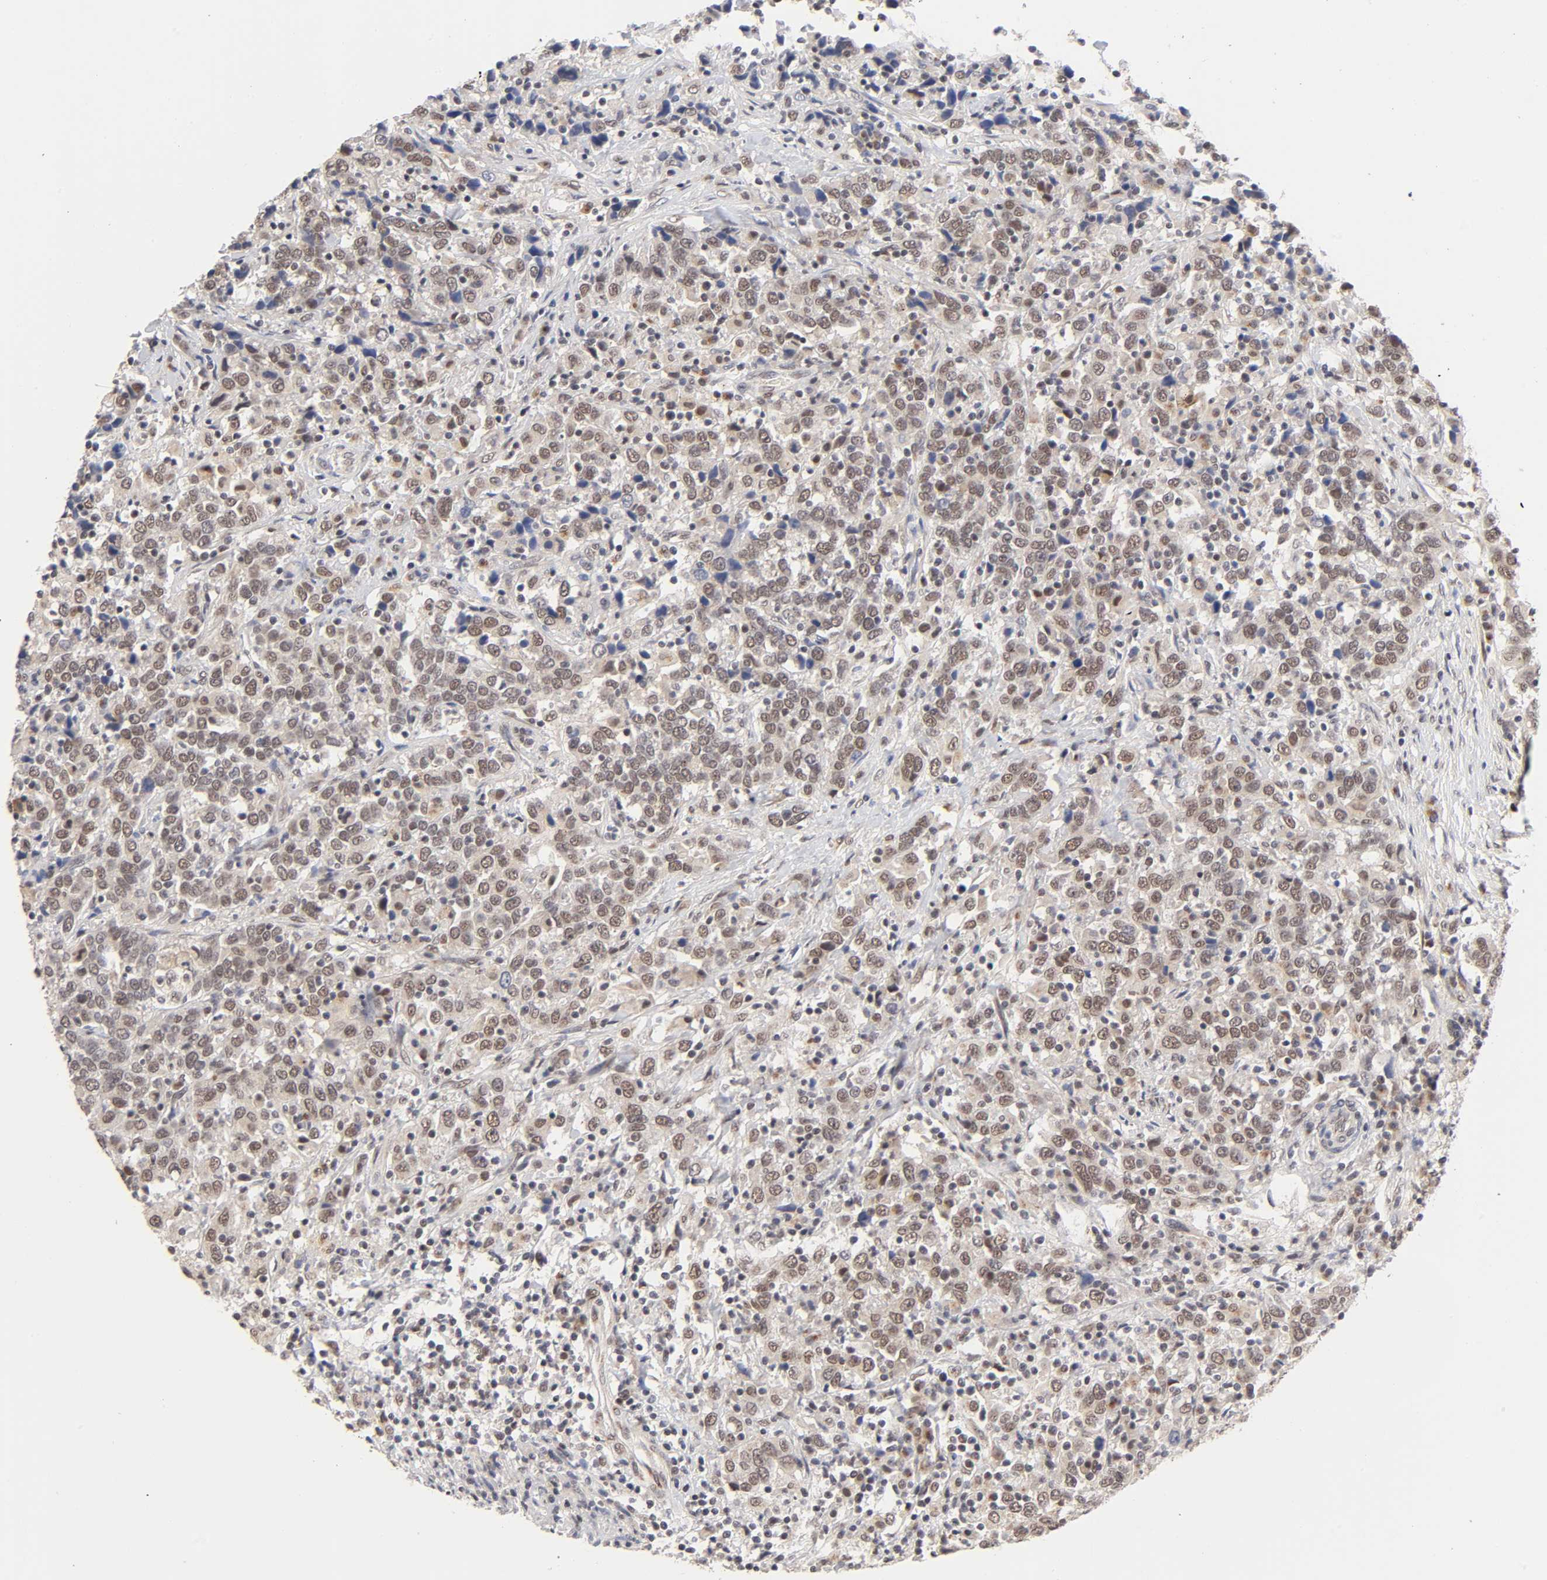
{"staining": {"intensity": "moderate", "quantity": ">75%", "location": "cytoplasmic/membranous,nuclear"}, "tissue": "urothelial cancer", "cell_type": "Tumor cells", "image_type": "cancer", "snomed": [{"axis": "morphology", "description": "Urothelial carcinoma, High grade"}, {"axis": "topography", "description": "Urinary bladder"}], "caption": "A brown stain labels moderate cytoplasmic/membranous and nuclear positivity of a protein in urothelial cancer tumor cells.", "gene": "EP300", "patient": {"sex": "male", "age": 61}}